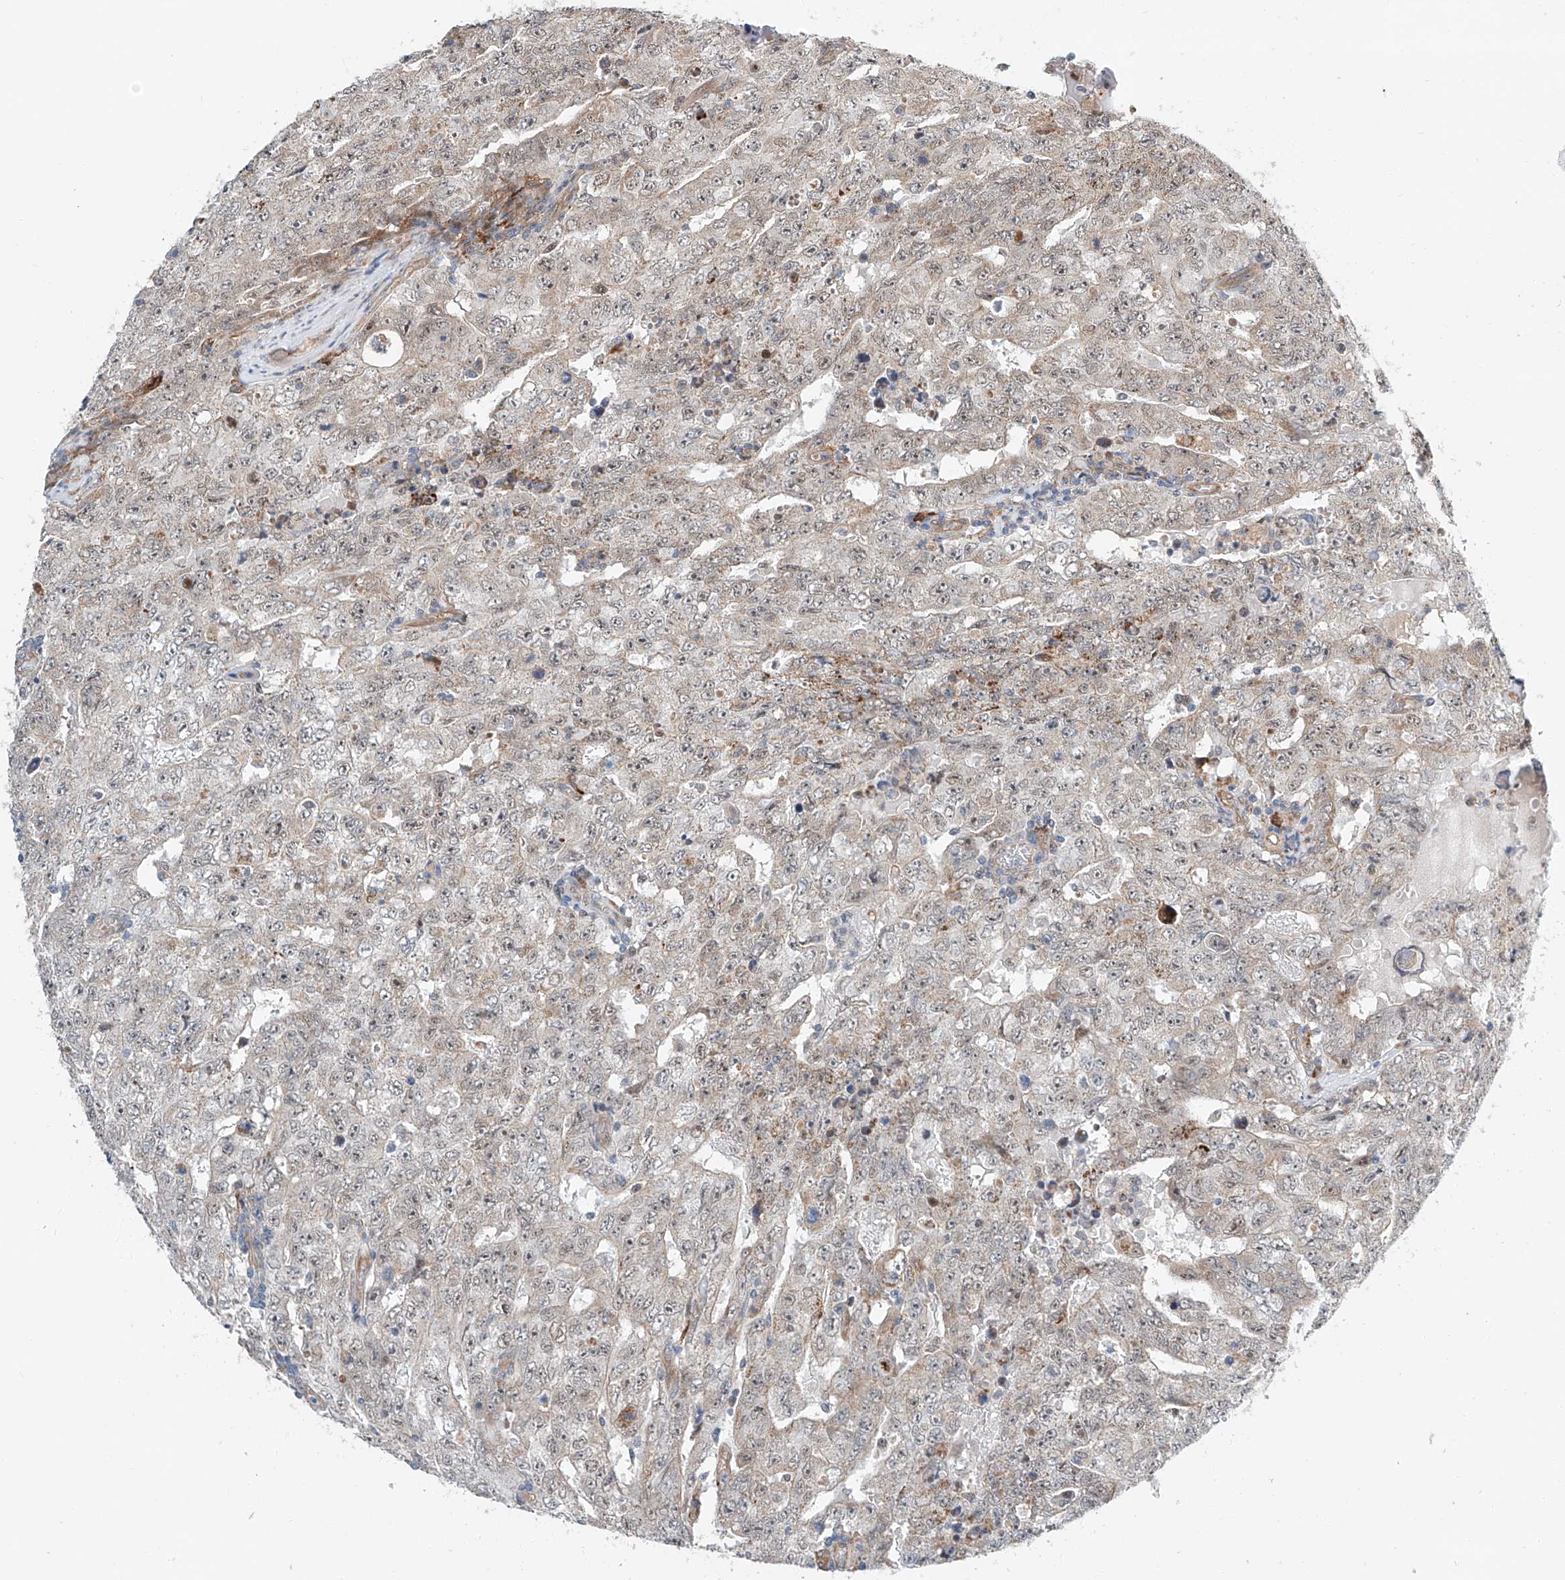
{"staining": {"intensity": "weak", "quantity": "<25%", "location": "nuclear"}, "tissue": "testis cancer", "cell_type": "Tumor cells", "image_type": "cancer", "snomed": [{"axis": "morphology", "description": "Carcinoma, Embryonal, NOS"}, {"axis": "topography", "description": "Testis"}], "caption": "Immunohistochemistry of human testis embryonal carcinoma shows no expression in tumor cells.", "gene": "CLDND1", "patient": {"sex": "male", "age": 26}}